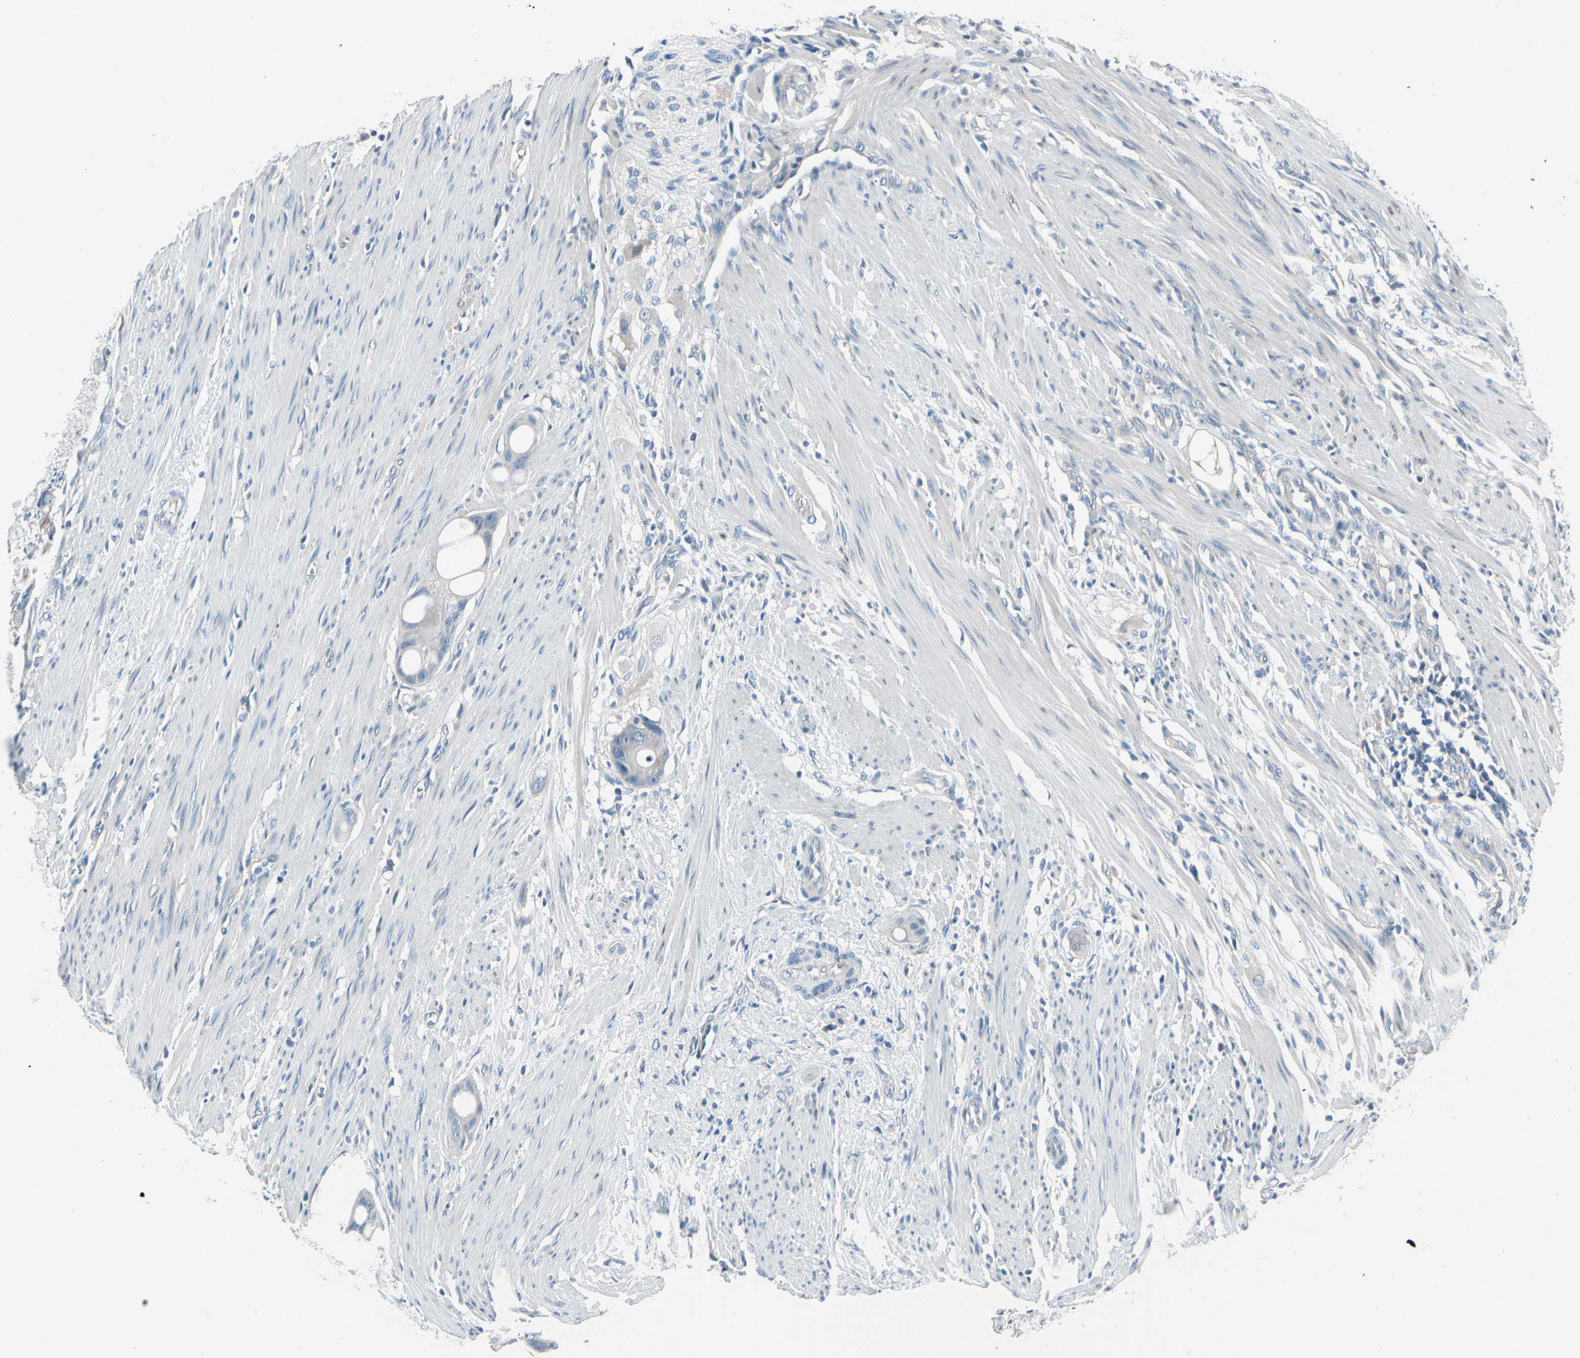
{"staining": {"intensity": "negative", "quantity": "none", "location": "none"}, "tissue": "colorectal cancer", "cell_type": "Tumor cells", "image_type": "cancer", "snomed": [{"axis": "morphology", "description": "Adenocarcinoma, NOS"}, {"axis": "topography", "description": "Colon"}], "caption": "Colorectal cancer was stained to show a protein in brown. There is no significant expression in tumor cells.", "gene": "PGR", "patient": {"sex": "female", "age": 57}}